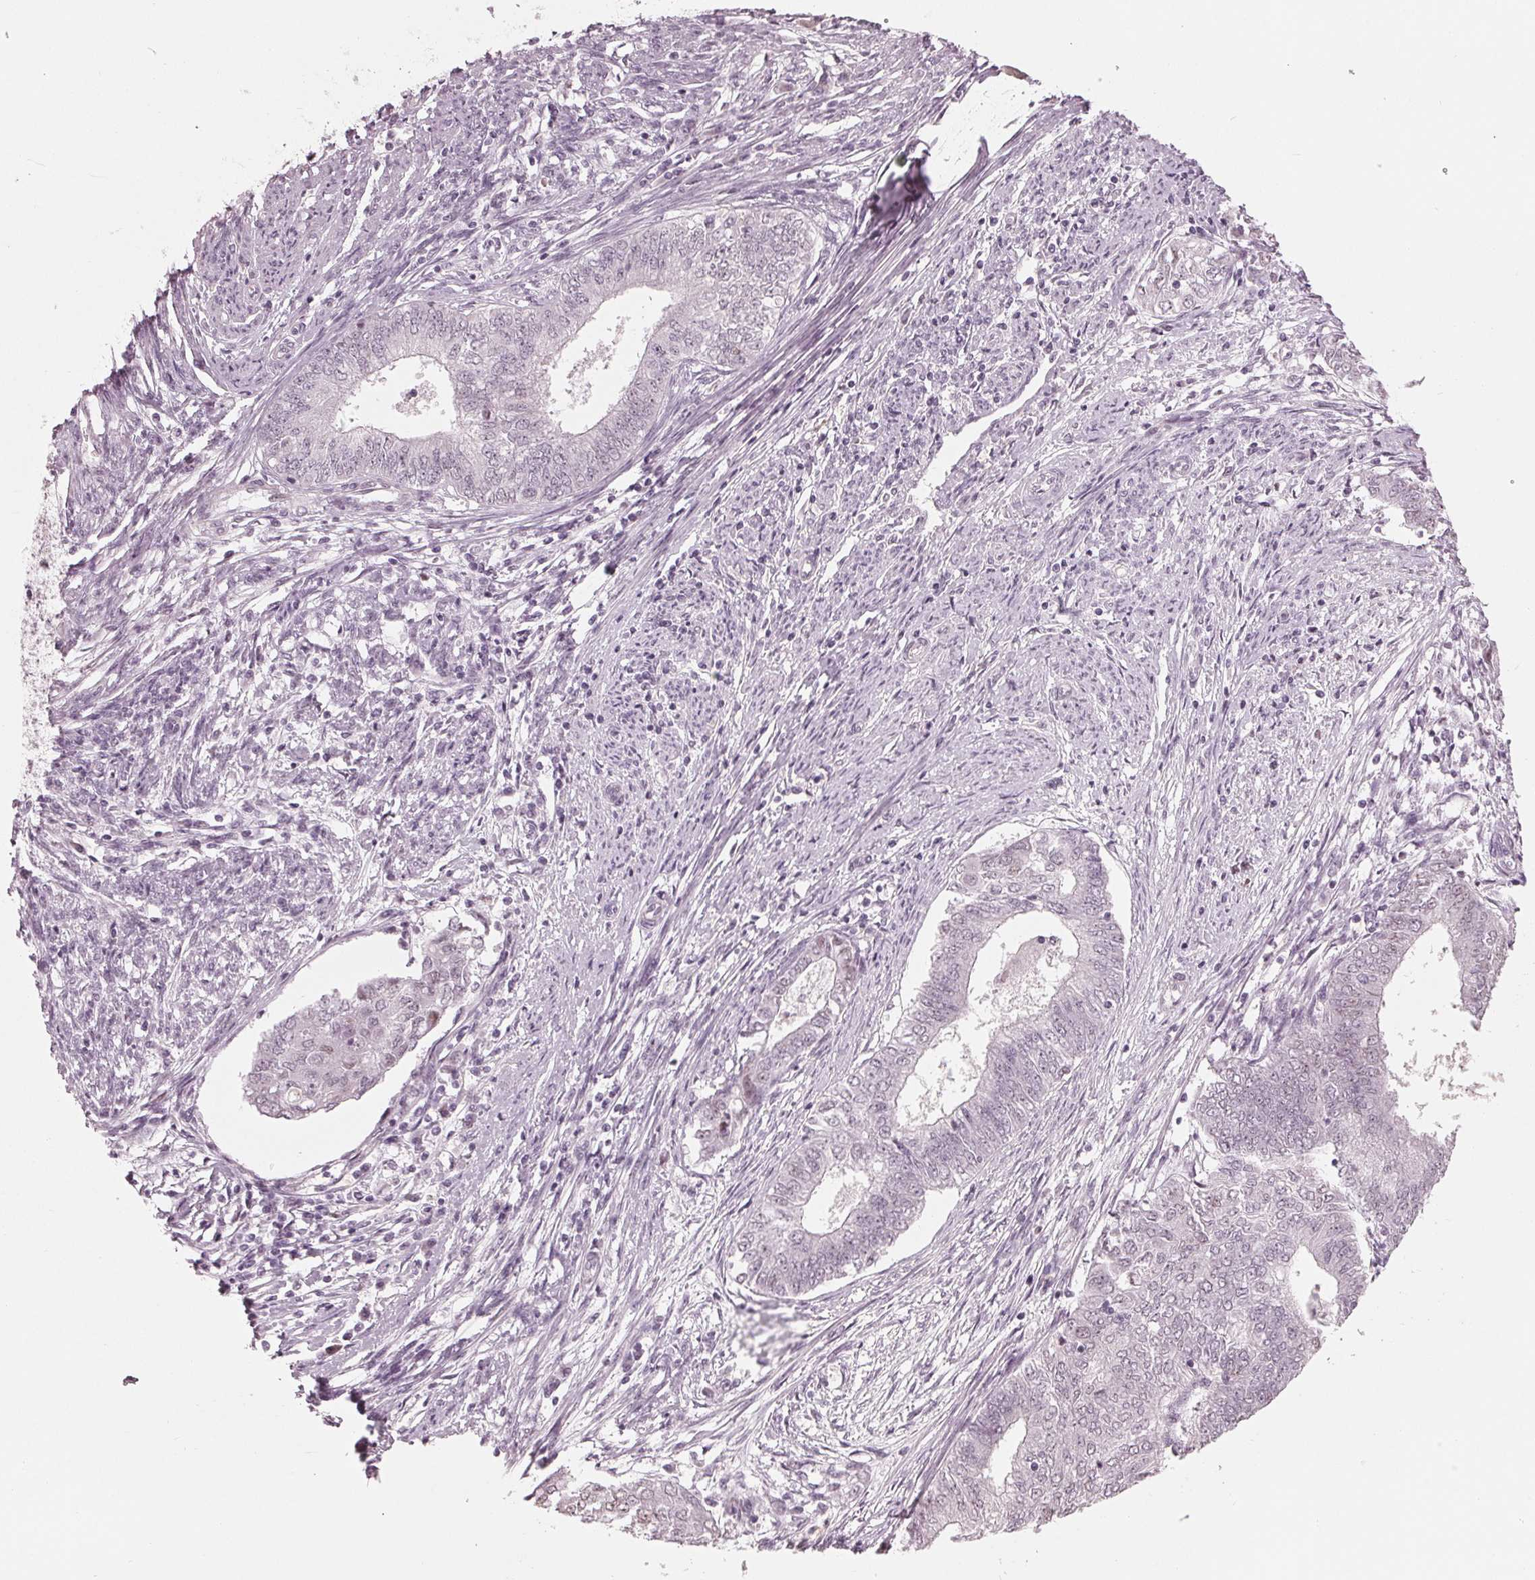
{"staining": {"intensity": "negative", "quantity": "none", "location": "none"}, "tissue": "endometrial cancer", "cell_type": "Tumor cells", "image_type": "cancer", "snomed": [{"axis": "morphology", "description": "Adenocarcinoma, NOS"}, {"axis": "topography", "description": "Endometrium"}], "caption": "A high-resolution histopathology image shows immunohistochemistry staining of endometrial cancer, which shows no significant staining in tumor cells.", "gene": "ADPRHL1", "patient": {"sex": "female", "age": 62}}